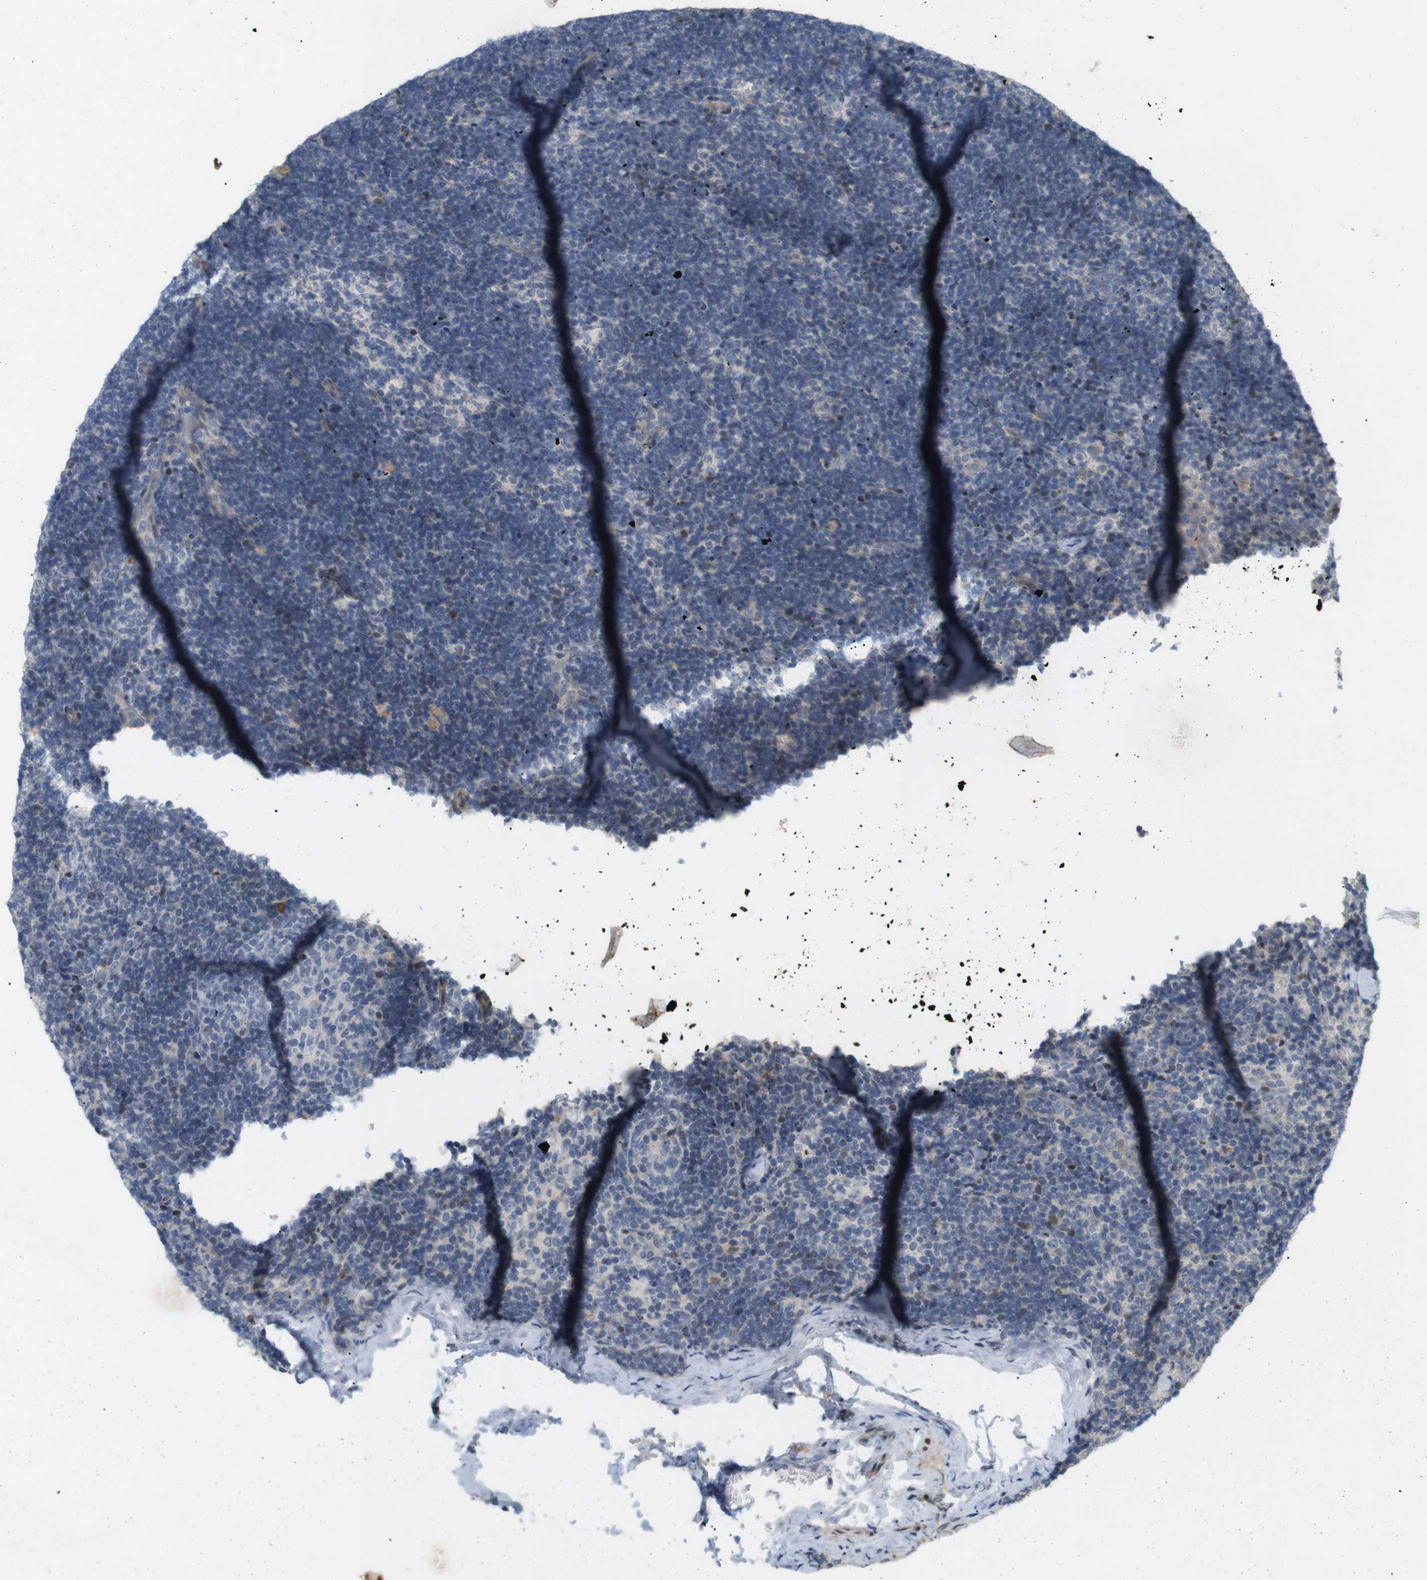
{"staining": {"intensity": "negative", "quantity": "none", "location": "none"}, "tissue": "lymph node", "cell_type": "Germinal center cells", "image_type": "normal", "snomed": [{"axis": "morphology", "description": "Normal tissue, NOS"}, {"axis": "topography", "description": "Lymph node"}], "caption": "Immunohistochemistry (IHC) histopathology image of normal lymph node: lymph node stained with DAB displays no significant protein staining in germinal center cells. (Stains: DAB immunohistochemistry (IHC) with hematoxylin counter stain, Microscopy: brightfield microscopy at high magnification).", "gene": "PPP1R14A", "patient": {"sex": "female", "age": 14}}